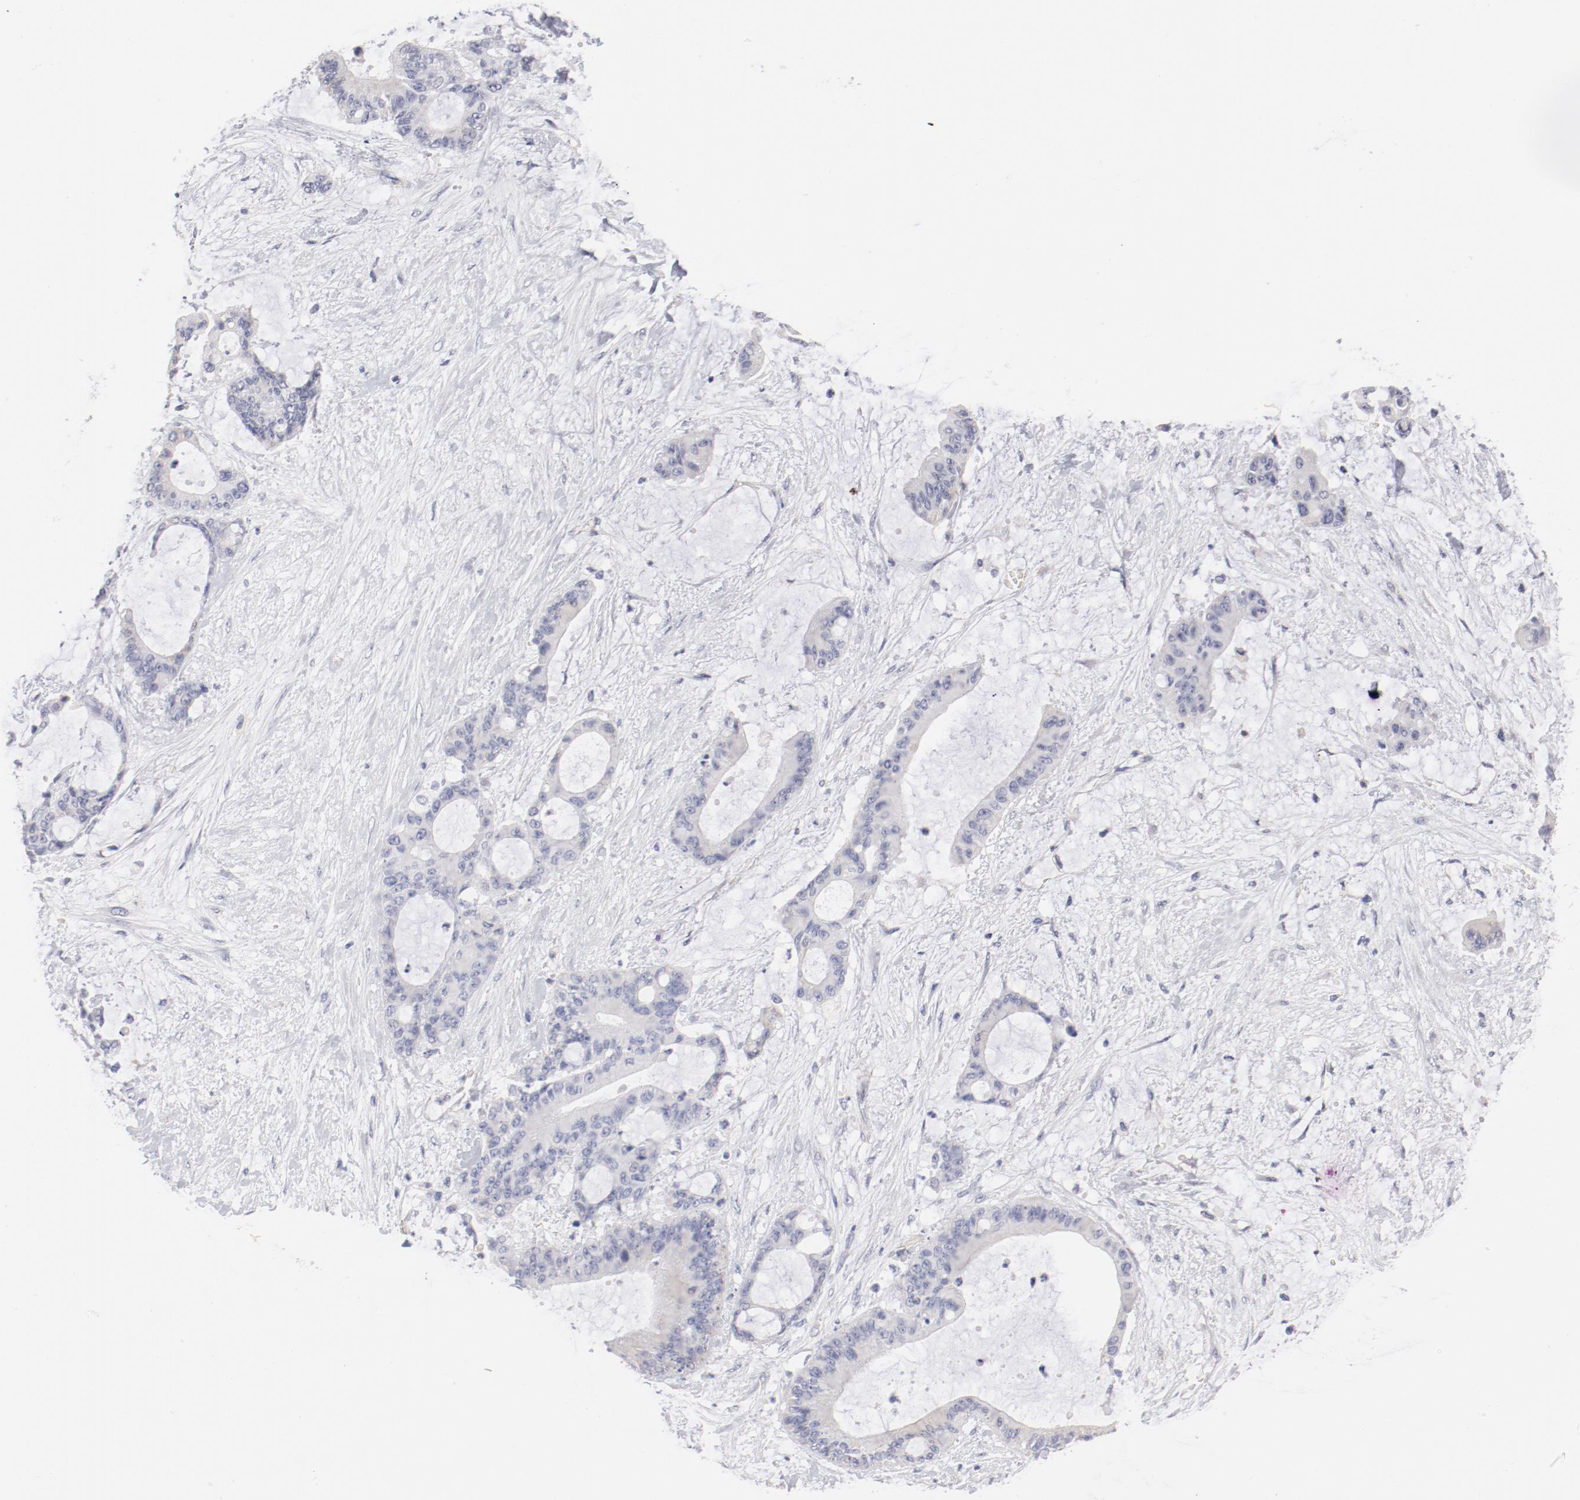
{"staining": {"intensity": "negative", "quantity": "none", "location": "none"}, "tissue": "liver cancer", "cell_type": "Tumor cells", "image_type": "cancer", "snomed": [{"axis": "morphology", "description": "Cholangiocarcinoma"}, {"axis": "topography", "description": "Liver"}], "caption": "Immunohistochemistry (IHC) of human liver cholangiocarcinoma demonstrates no expression in tumor cells.", "gene": "LAX1", "patient": {"sex": "female", "age": 73}}